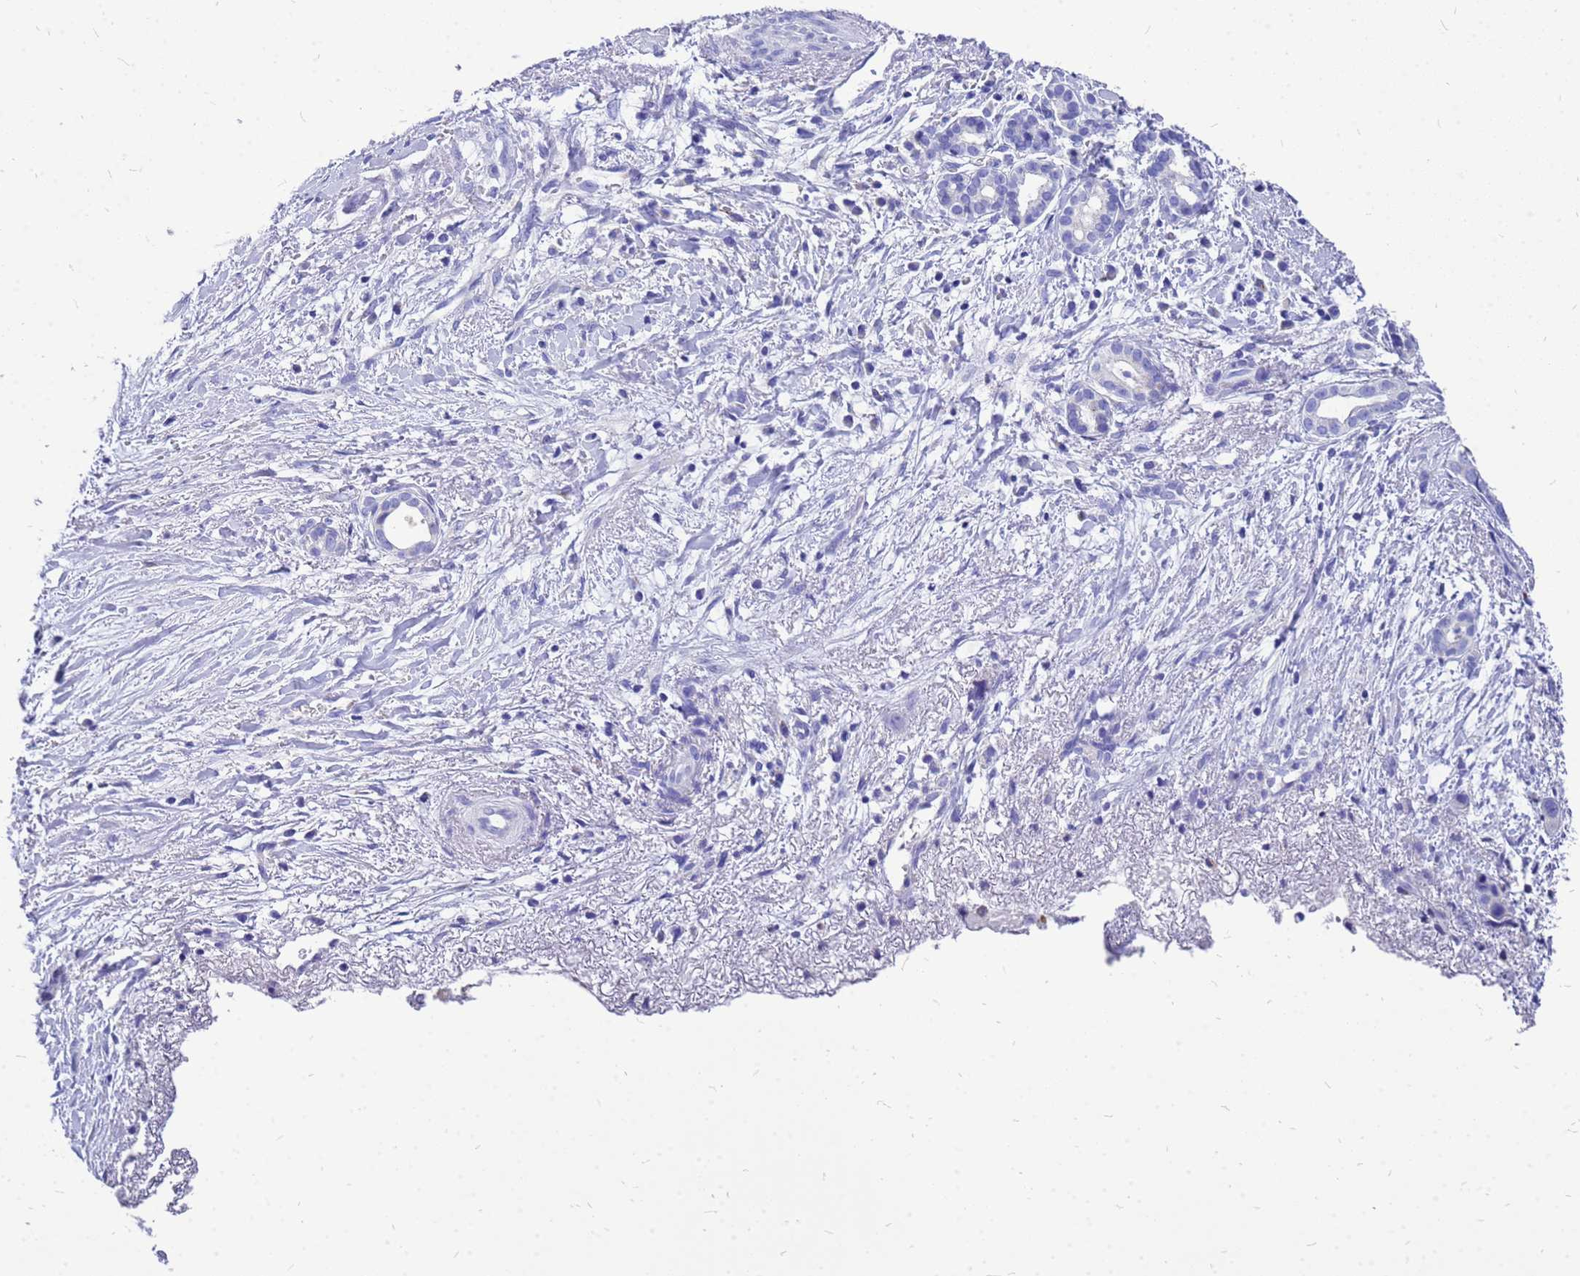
{"staining": {"intensity": "negative", "quantity": "none", "location": "none"}, "tissue": "liver cancer", "cell_type": "Tumor cells", "image_type": "cancer", "snomed": [{"axis": "morphology", "description": "Cholangiocarcinoma"}, {"axis": "topography", "description": "Liver"}], "caption": "Tumor cells show no significant staining in liver cholangiocarcinoma.", "gene": "OR52E2", "patient": {"sex": "female", "age": 79}}